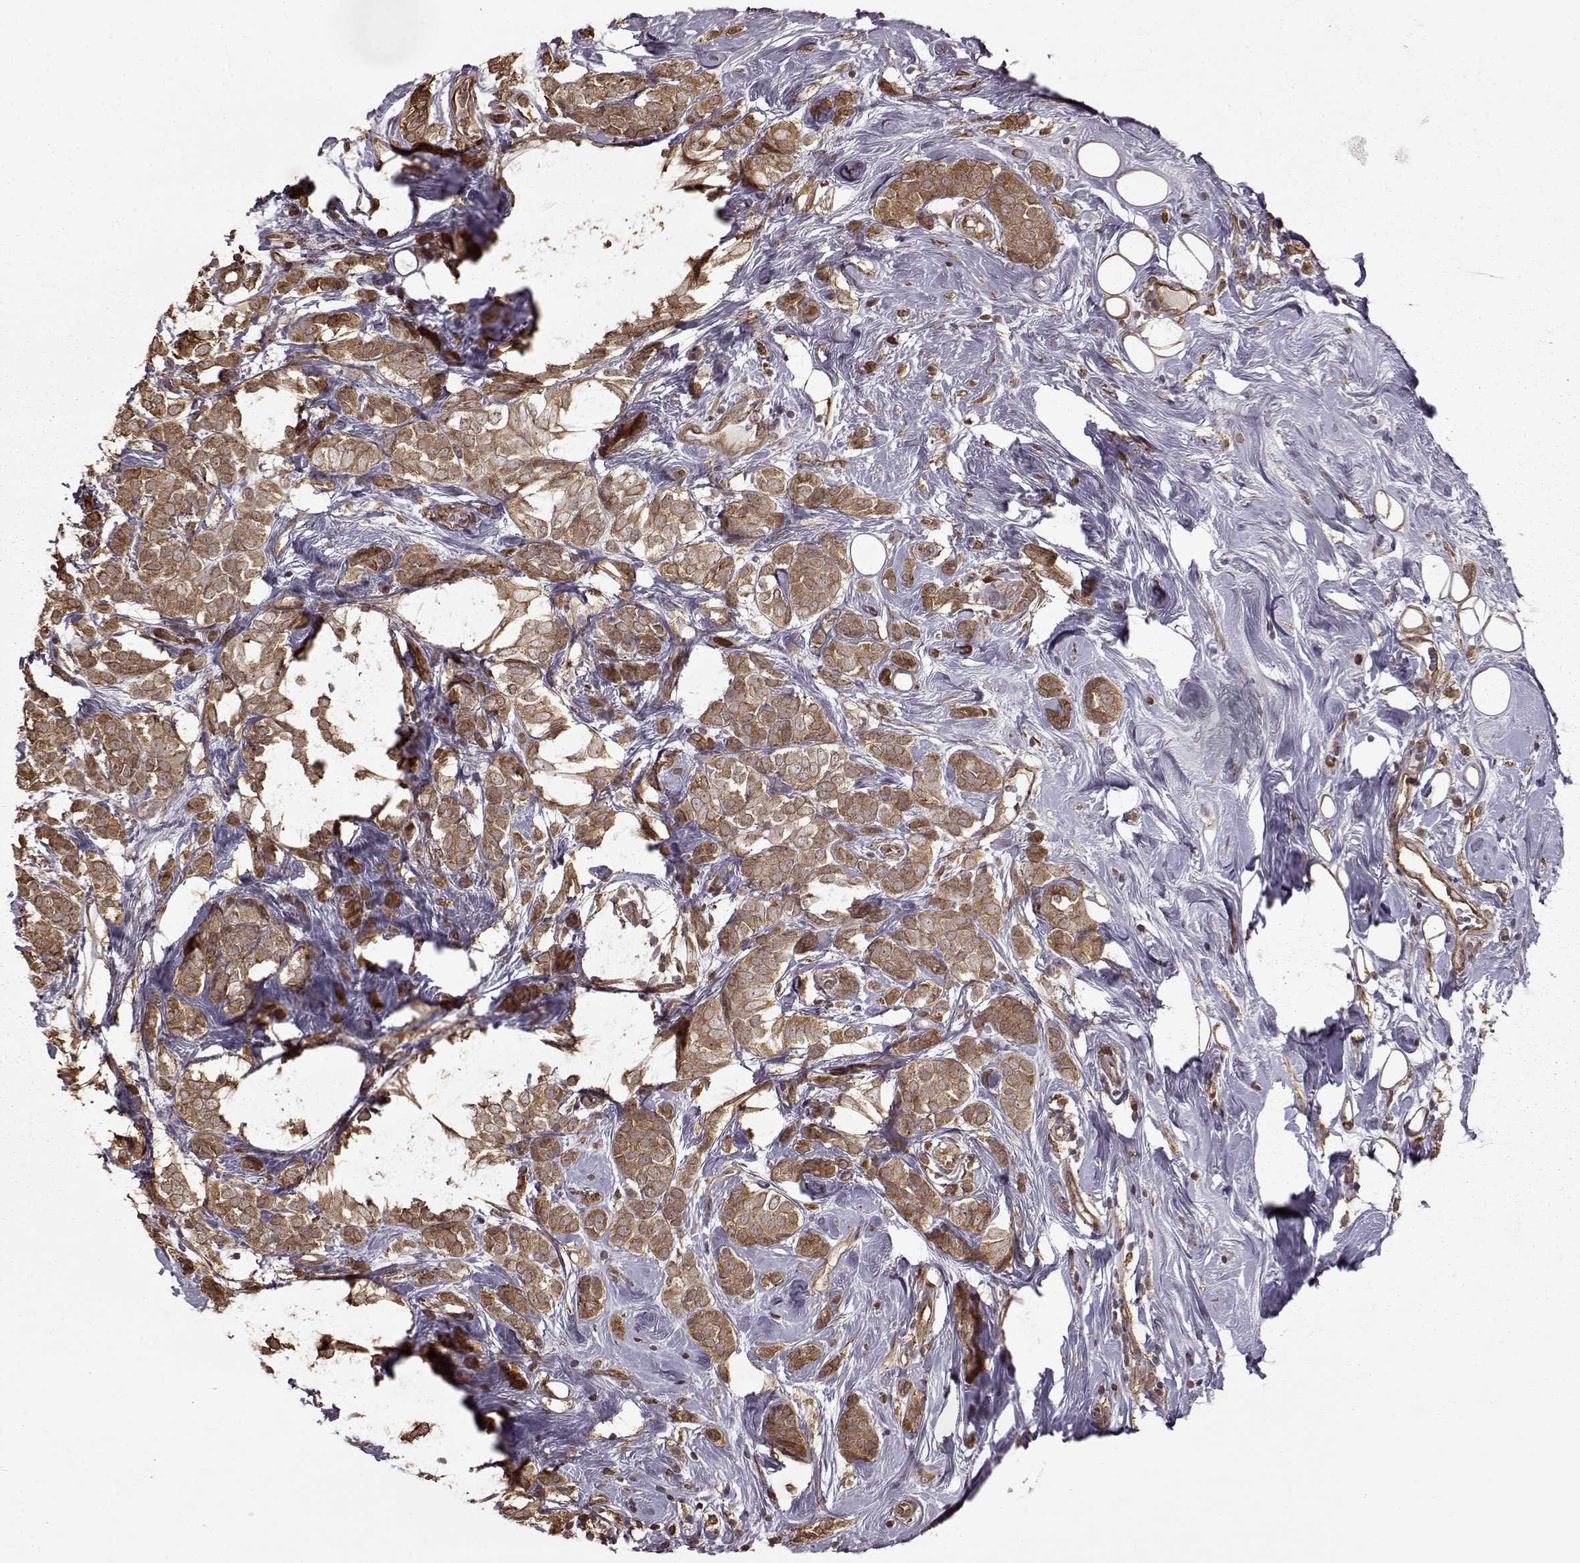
{"staining": {"intensity": "moderate", "quantity": ">75%", "location": "cytoplasmic/membranous"}, "tissue": "breast cancer", "cell_type": "Tumor cells", "image_type": "cancer", "snomed": [{"axis": "morphology", "description": "Lobular carcinoma"}, {"axis": "topography", "description": "Breast"}], "caption": "Breast cancer (lobular carcinoma) stained for a protein (brown) shows moderate cytoplasmic/membranous positive expression in about >75% of tumor cells.", "gene": "NME1-NME2", "patient": {"sex": "female", "age": 49}}